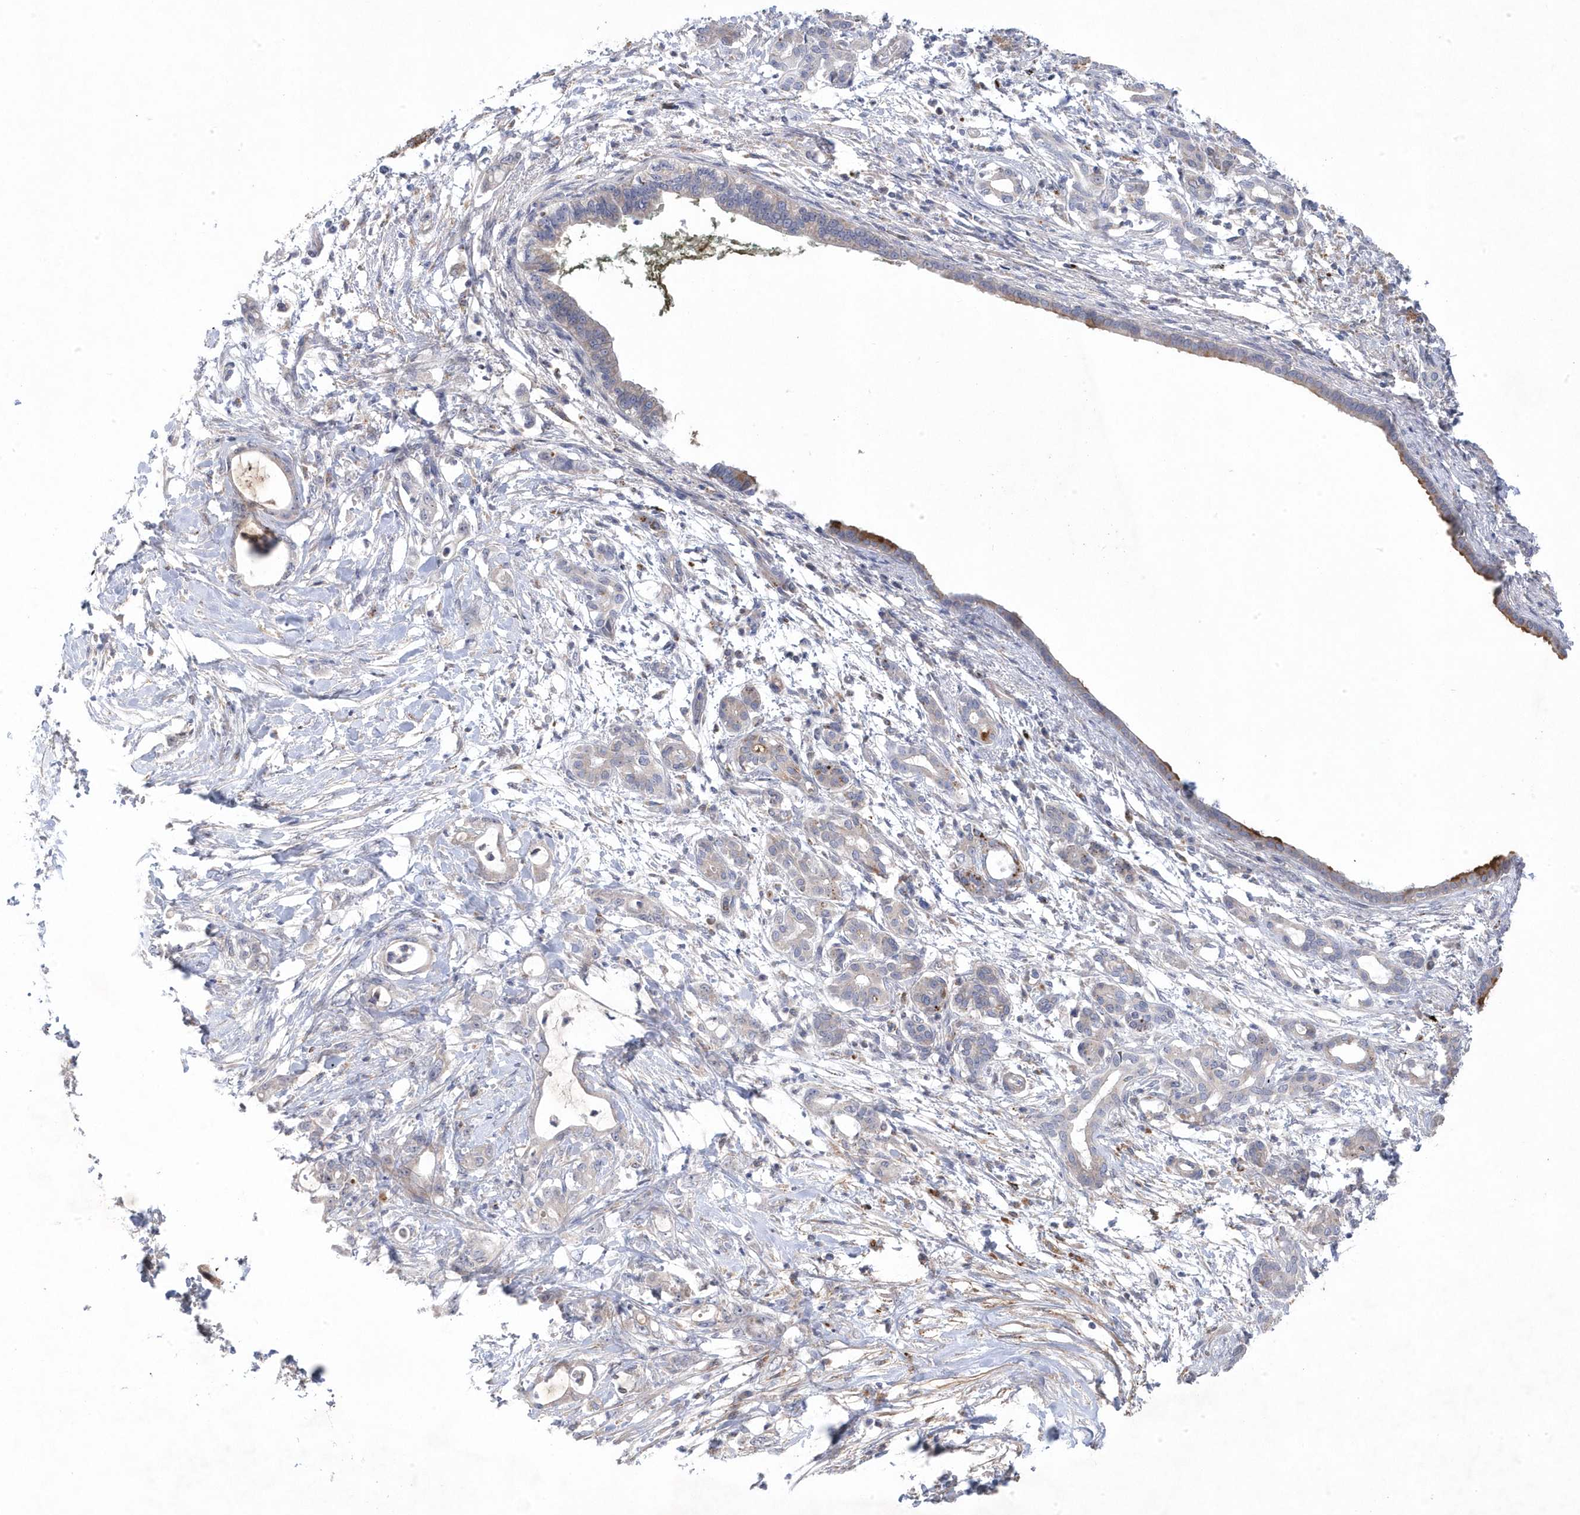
{"staining": {"intensity": "negative", "quantity": "none", "location": "none"}, "tissue": "pancreatic cancer", "cell_type": "Tumor cells", "image_type": "cancer", "snomed": [{"axis": "morphology", "description": "Adenocarcinoma, NOS"}, {"axis": "topography", "description": "Pancreas"}], "caption": "Human adenocarcinoma (pancreatic) stained for a protein using immunohistochemistry (IHC) exhibits no positivity in tumor cells.", "gene": "ANAPC1", "patient": {"sex": "female", "age": 55}}